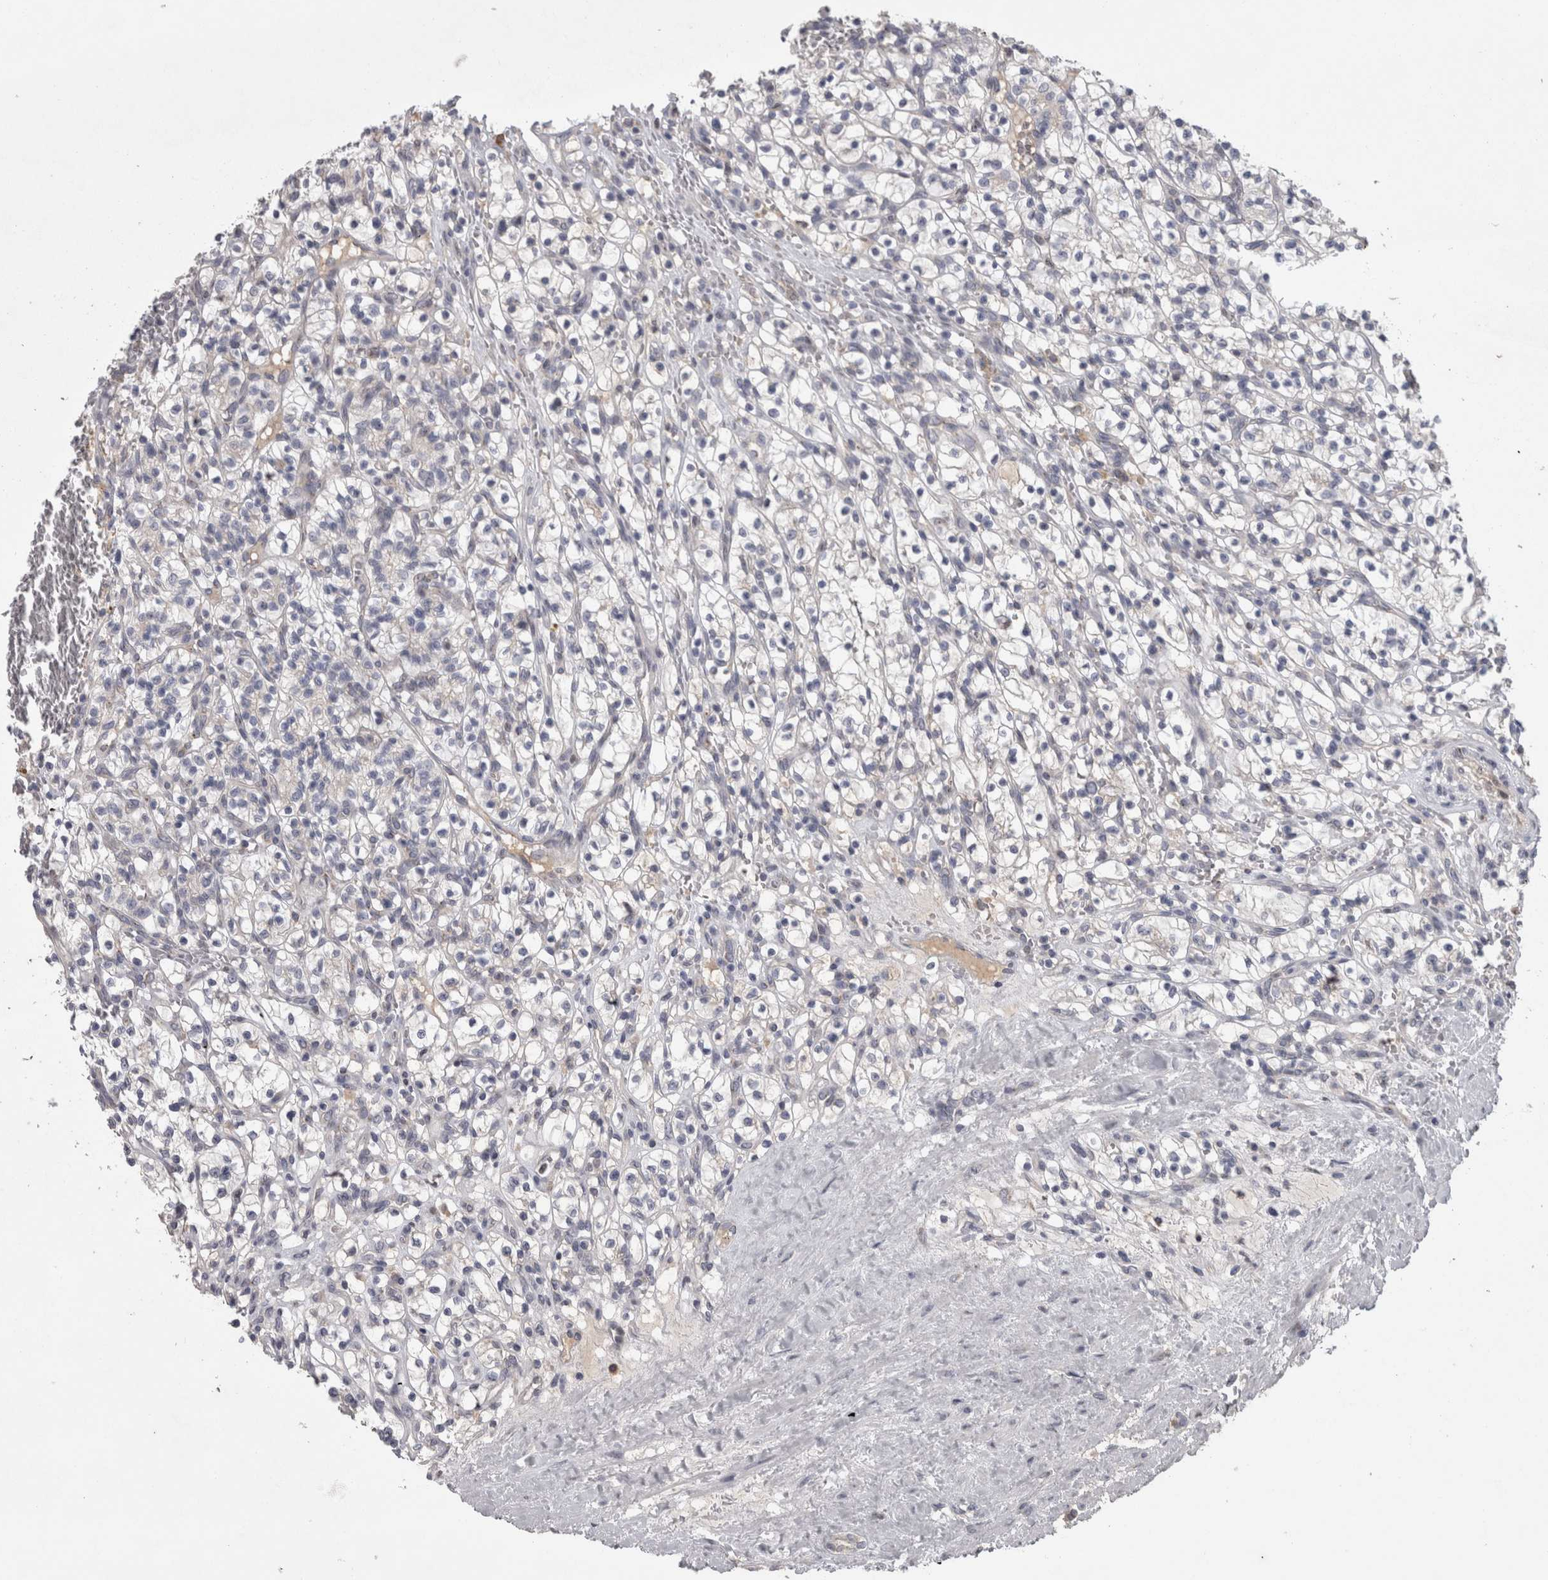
{"staining": {"intensity": "negative", "quantity": "none", "location": "none"}, "tissue": "renal cancer", "cell_type": "Tumor cells", "image_type": "cancer", "snomed": [{"axis": "morphology", "description": "Adenocarcinoma, NOS"}, {"axis": "topography", "description": "Kidney"}], "caption": "Immunohistochemistry (IHC) micrograph of neoplastic tissue: human renal cancer (adenocarcinoma) stained with DAB shows no significant protein staining in tumor cells.", "gene": "PCM1", "patient": {"sex": "female", "age": 57}}